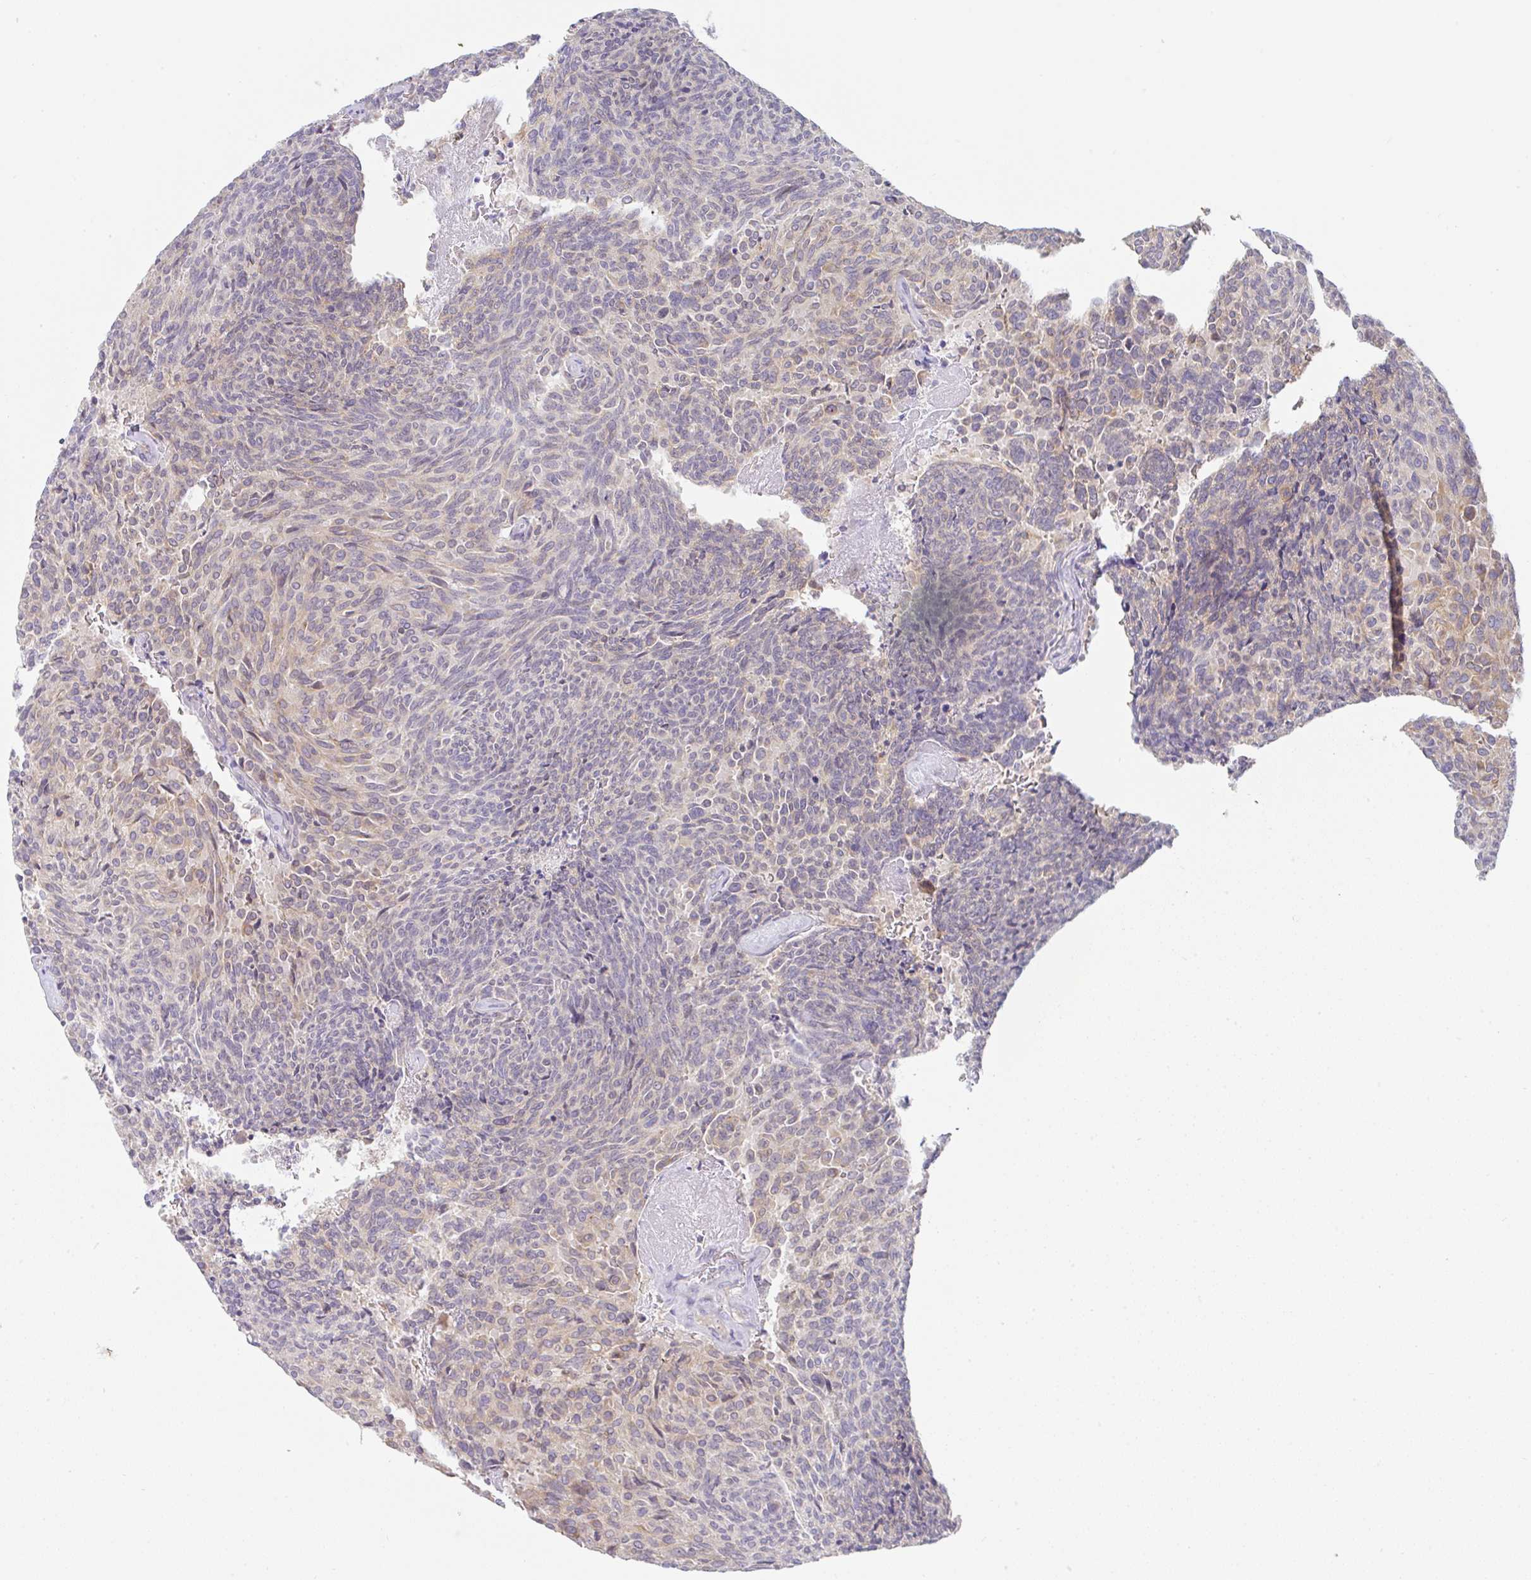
{"staining": {"intensity": "weak", "quantity": "<25%", "location": "cytoplasmic/membranous"}, "tissue": "carcinoid", "cell_type": "Tumor cells", "image_type": "cancer", "snomed": [{"axis": "morphology", "description": "Carcinoid, malignant, NOS"}, {"axis": "topography", "description": "Pancreas"}], "caption": "The micrograph demonstrates no significant positivity in tumor cells of carcinoid.", "gene": "DERL2", "patient": {"sex": "female", "age": 54}}